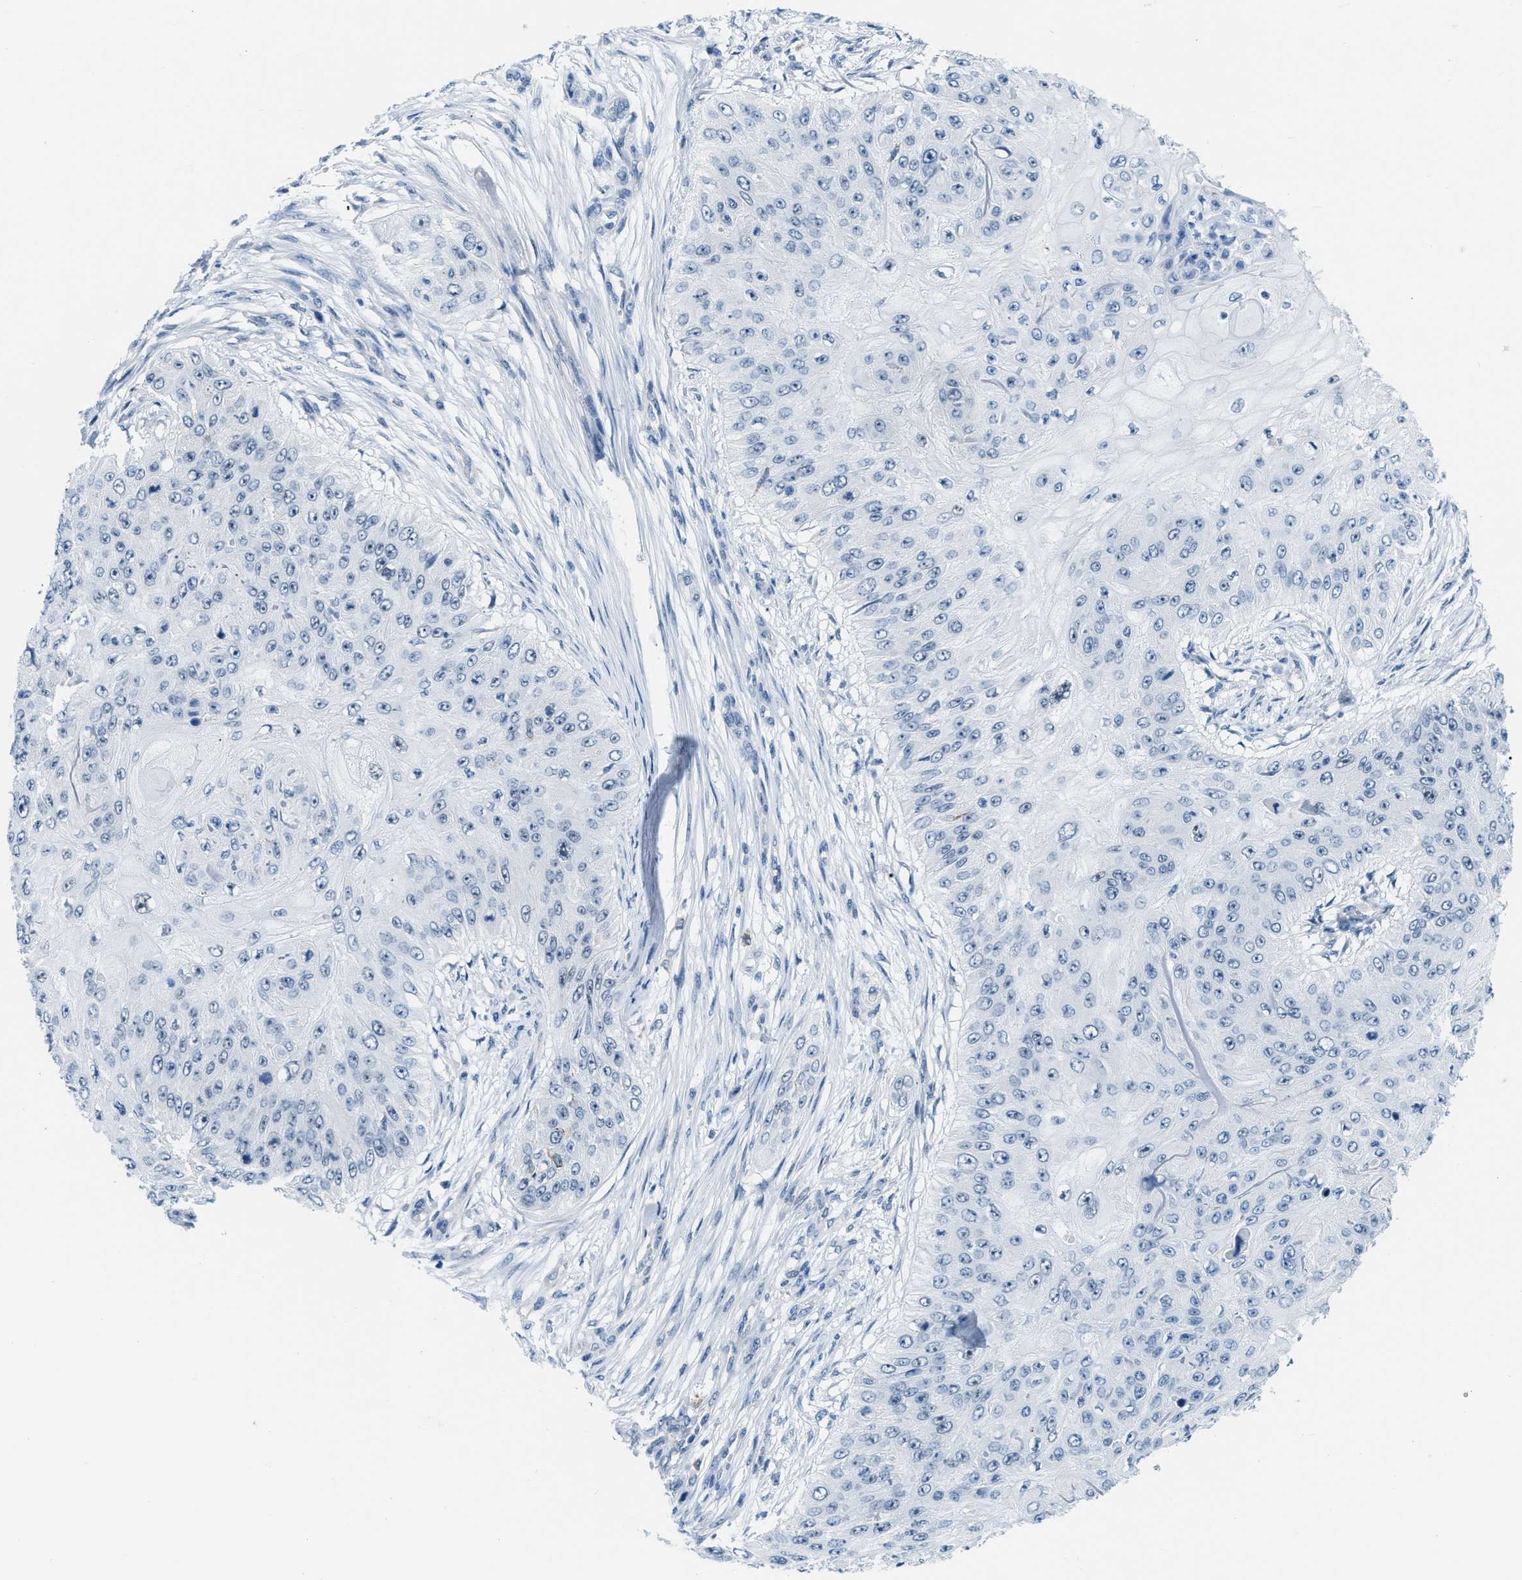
{"staining": {"intensity": "negative", "quantity": "none", "location": "none"}, "tissue": "skin cancer", "cell_type": "Tumor cells", "image_type": "cancer", "snomed": [{"axis": "morphology", "description": "Squamous cell carcinoma, NOS"}, {"axis": "topography", "description": "Skin"}], "caption": "Protein analysis of squamous cell carcinoma (skin) demonstrates no significant expression in tumor cells.", "gene": "PHRF1", "patient": {"sex": "female", "age": 80}}